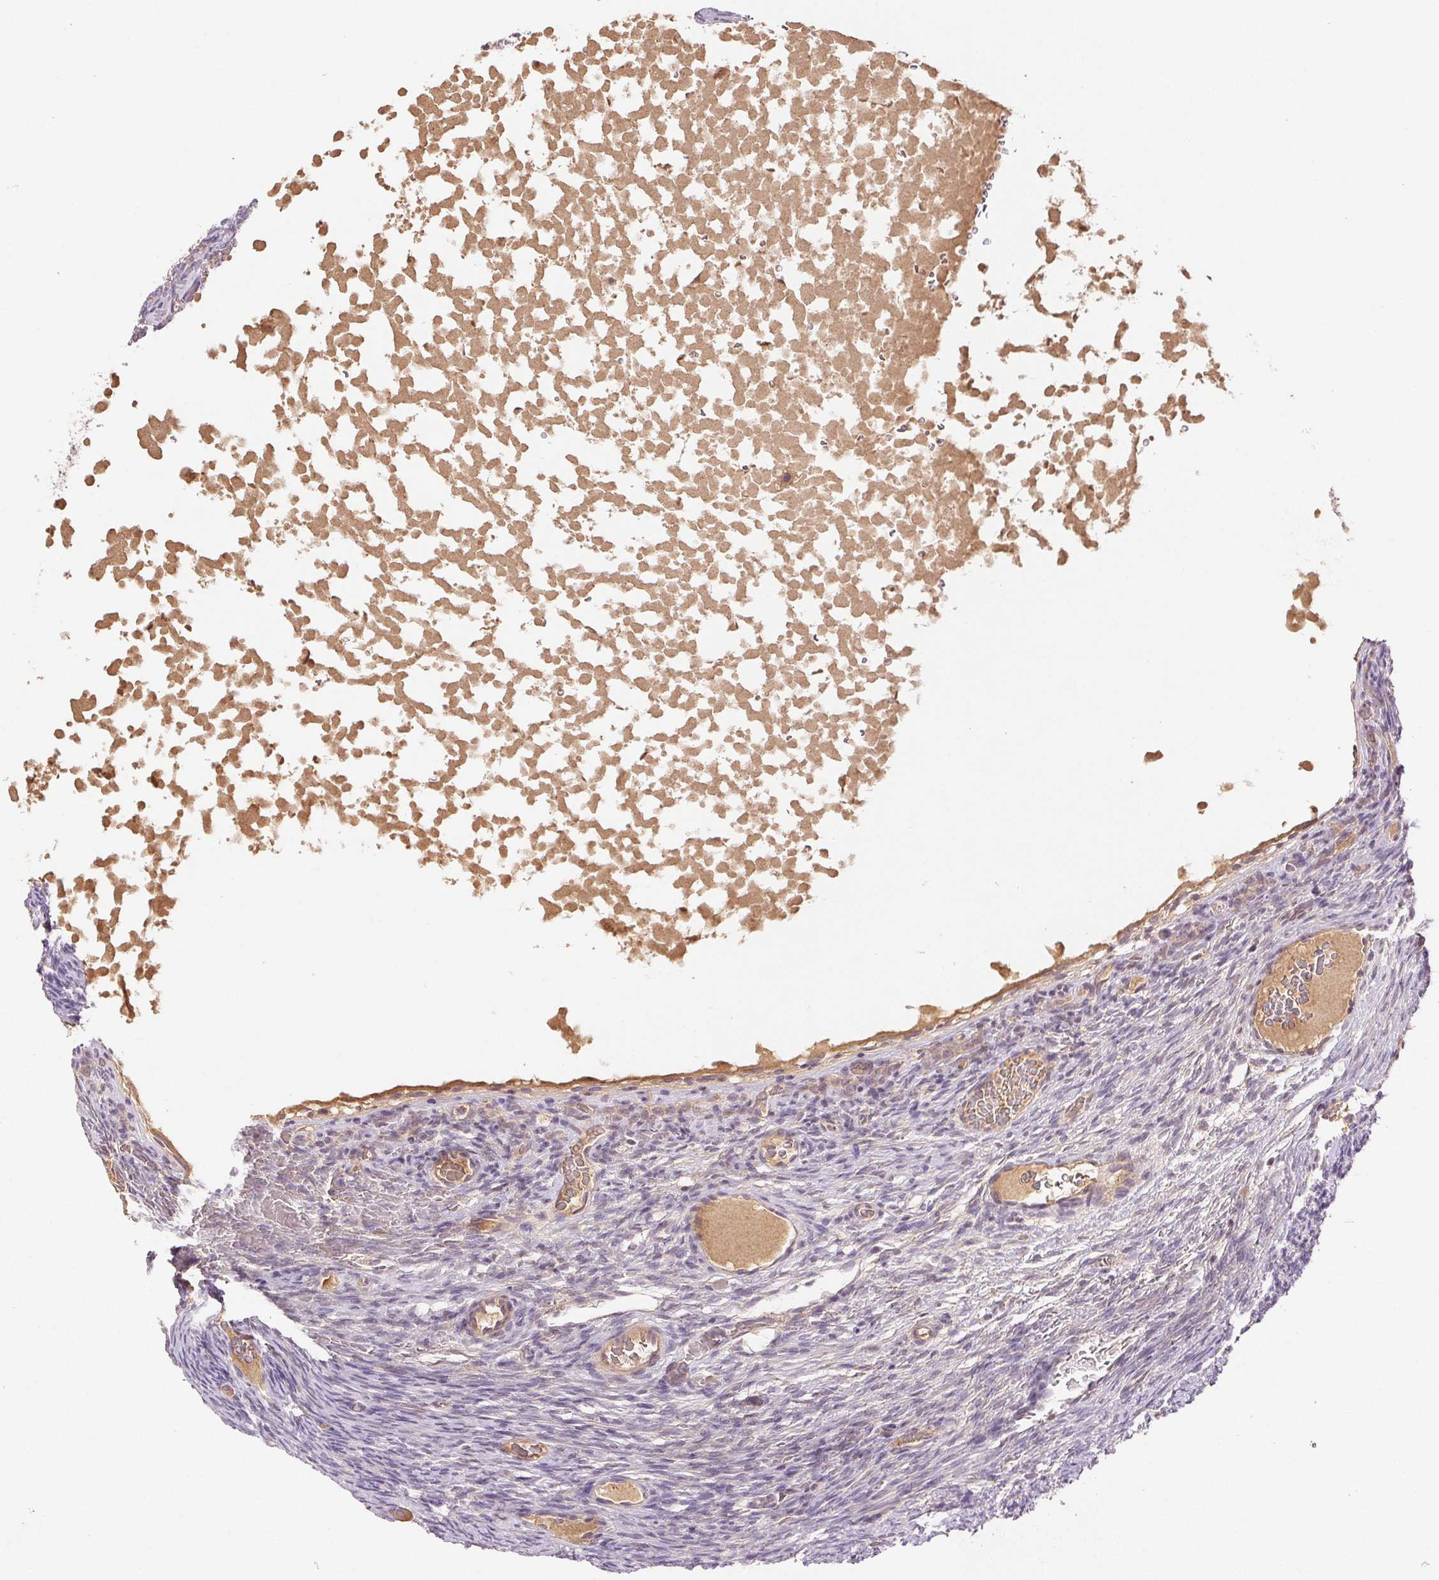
{"staining": {"intensity": "negative", "quantity": "none", "location": "none"}, "tissue": "ovary", "cell_type": "Ovarian stroma cells", "image_type": "normal", "snomed": [{"axis": "morphology", "description": "Normal tissue, NOS"}, {"axis": "topography", "description": "Ovary"}], "caption": "IHC of benign ovary shows no positivity in ovarian stroma cells. The staining was performed using DAB (3,3'-diaminobenzidine) to visualize the protein expression in brown, while the nuclei were stained in blue with hematoxylin (Magnification: 20x).", "gene": "YIF1B", "patient": {"sex": "female", "age": 34}}